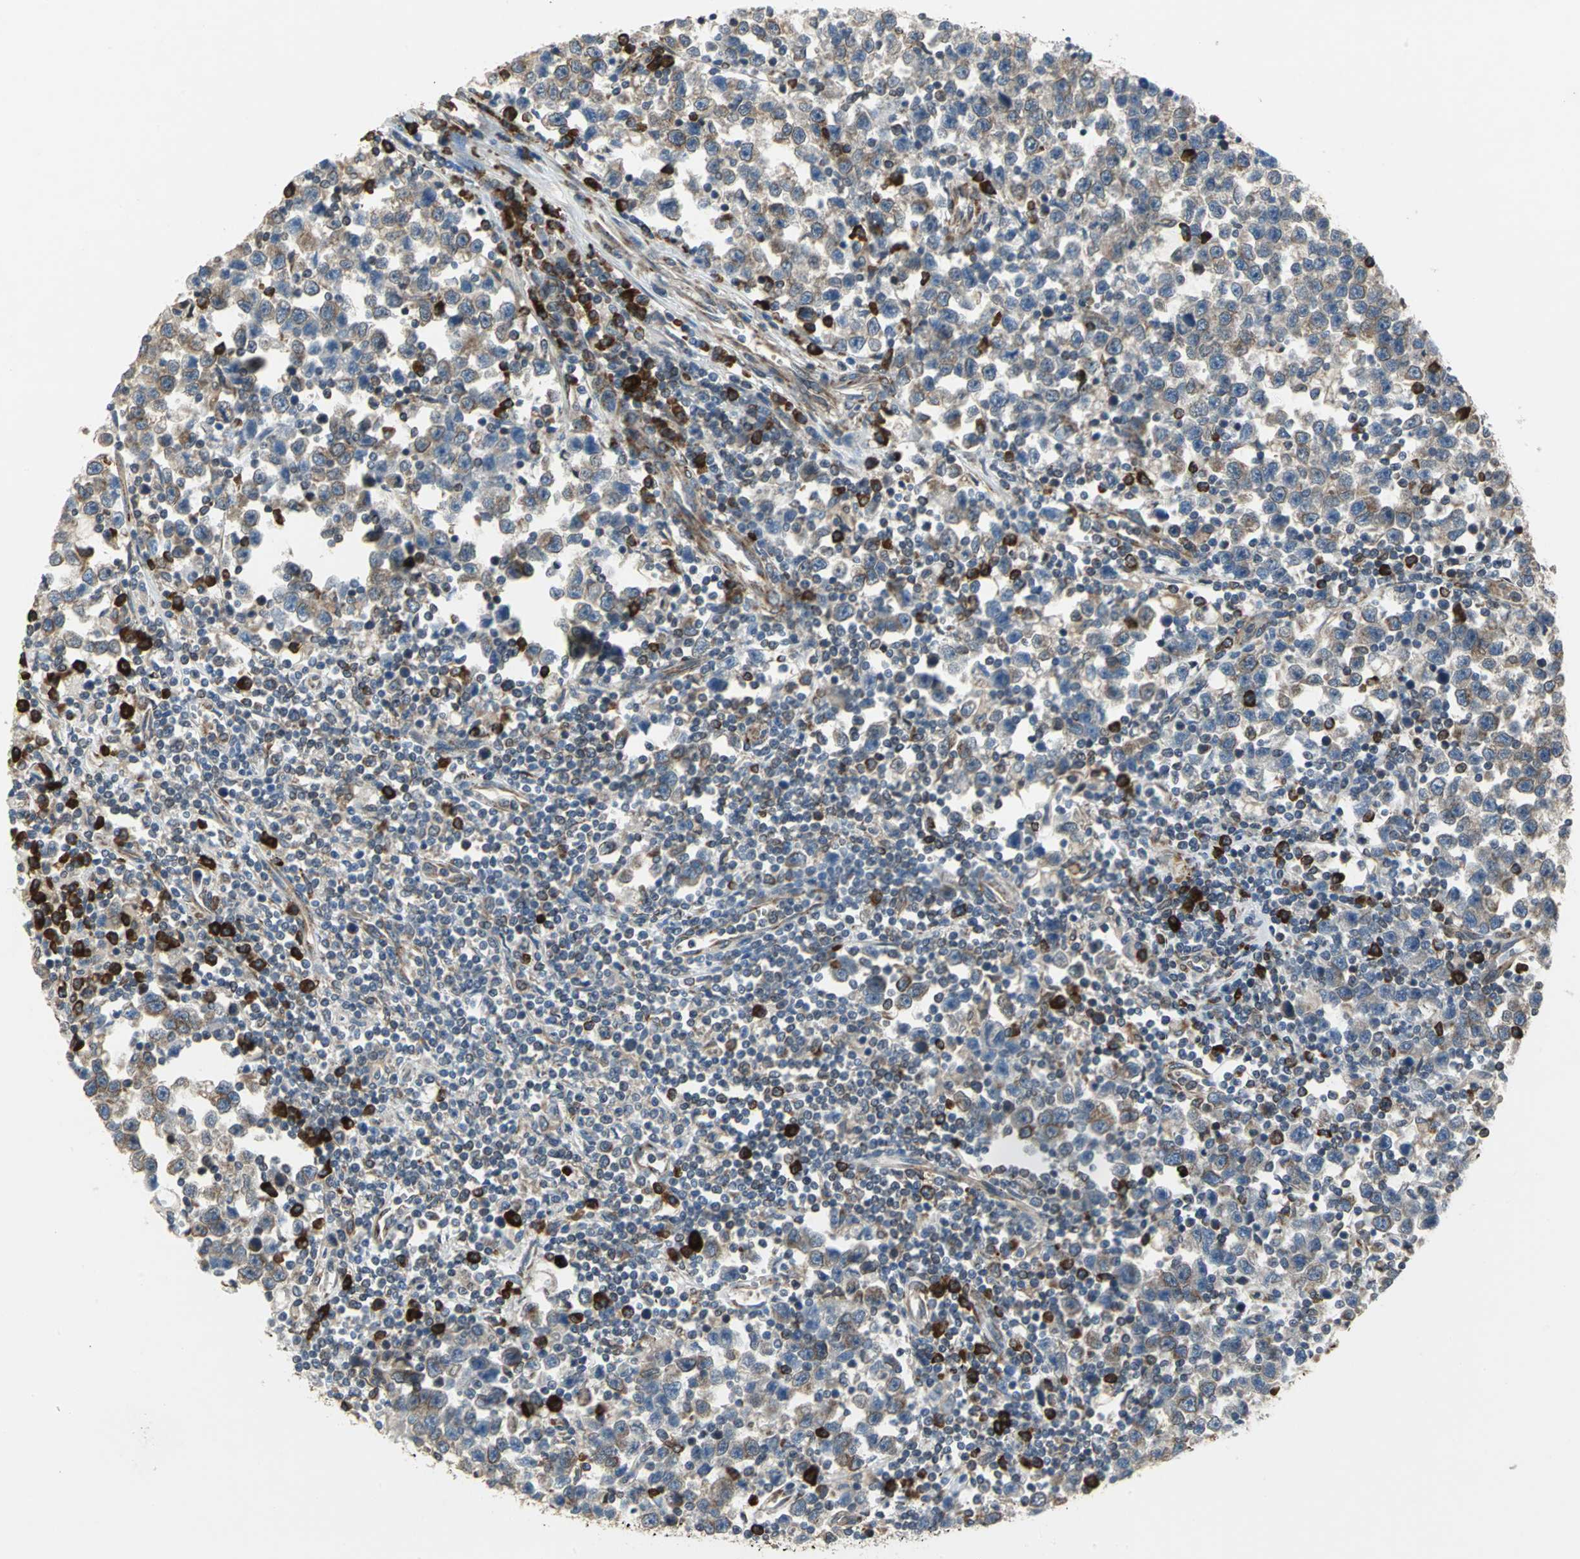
{"staining": {"intensity": "weak", "quantity": "25%-75%", "location": "cytoplasmic/membranous"}, "tissue": "testis cancer", "cell_type": "Tumor cells", "image_type": "cancer", "snomed": [{"axis": "morphology", "description": "Seminoma, NOS"}, {"axis": "topography", "description": "Testis"}], "caption": "About 25%-75% of tumor cells in human testis cancer display weak cytoplasmic/membranous protein positivity as visualized by brown immunohistochemical staining.", "gene": "SYVN1", "patient": {"sex": "male", "age": 43}}